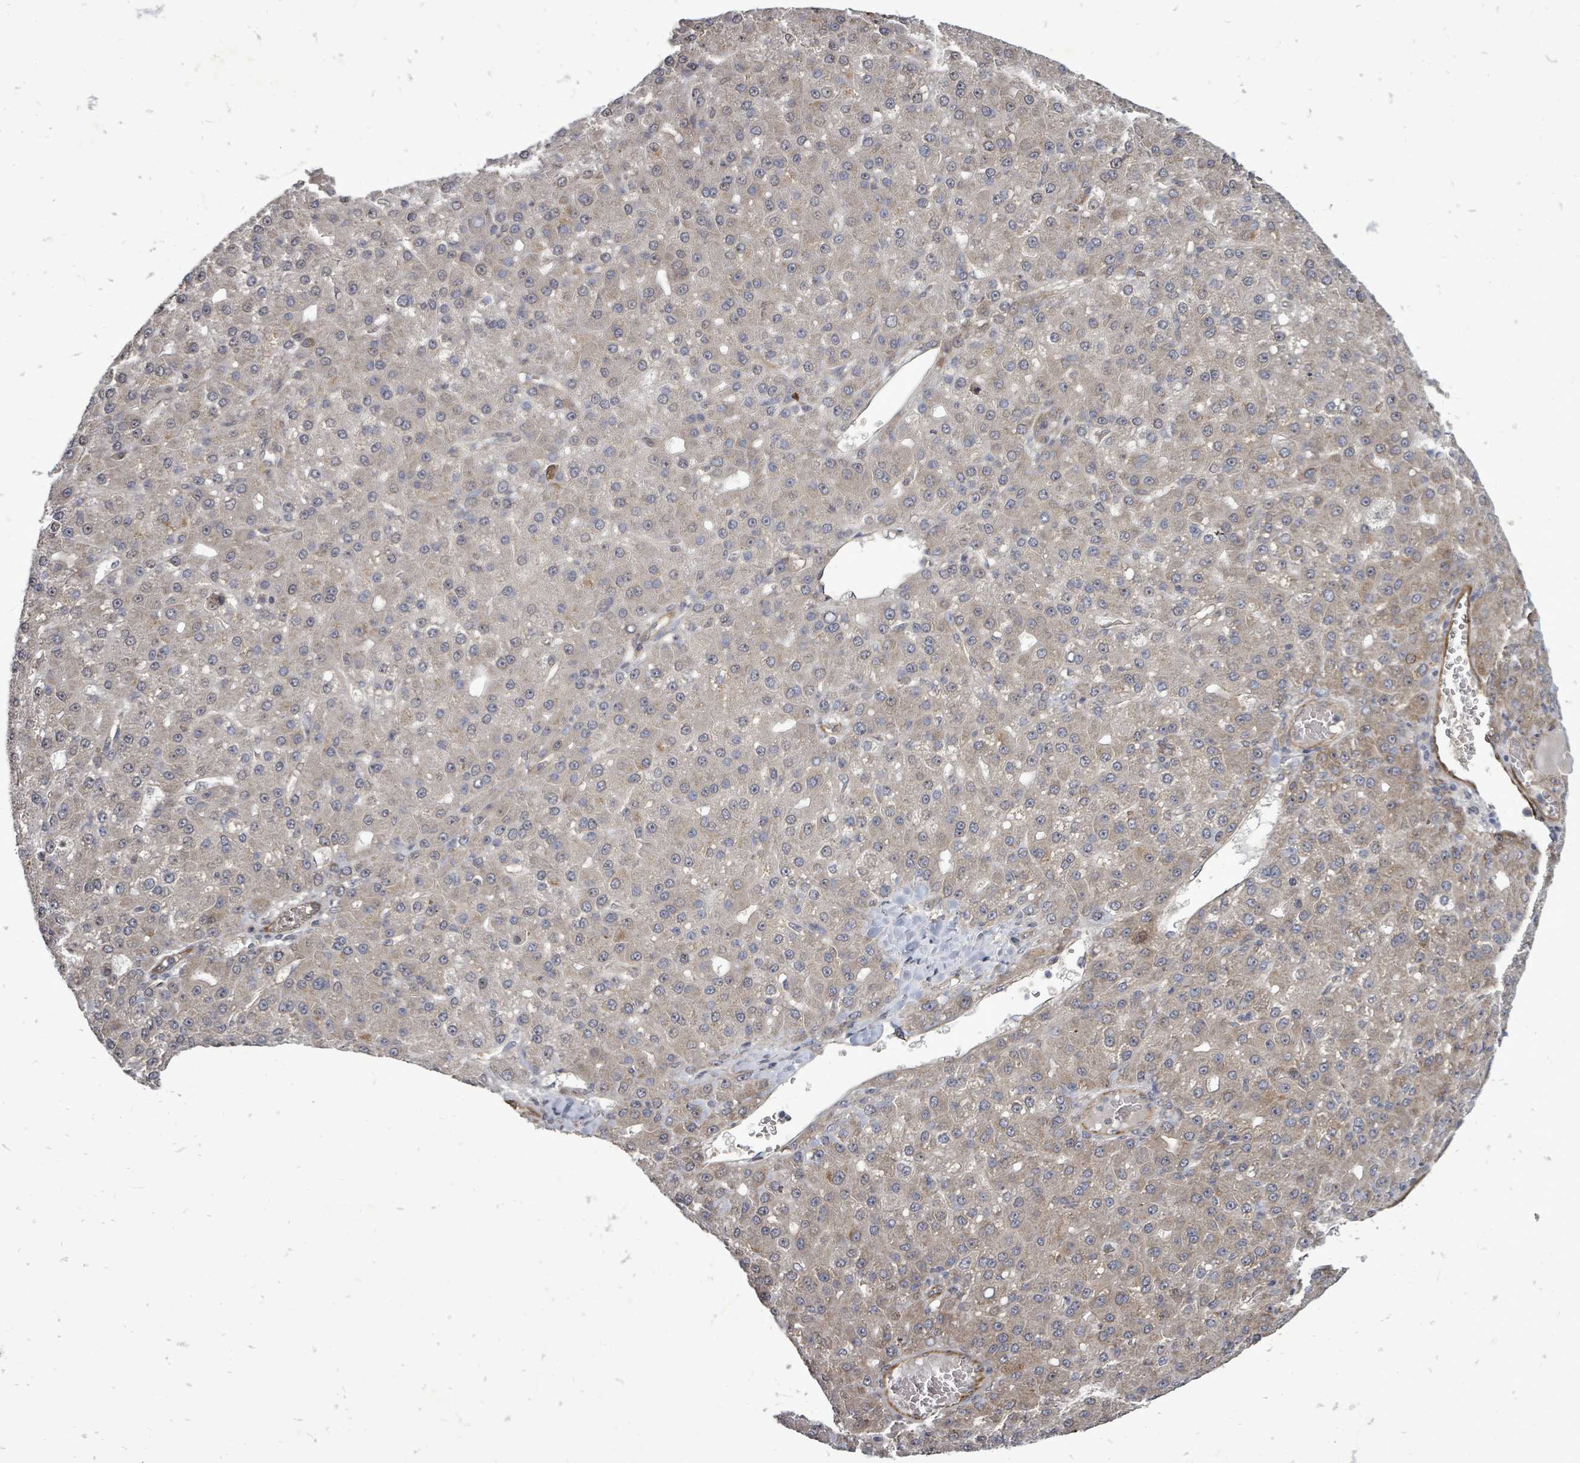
{"staining": {"intensity": "weak", "quantity": "<25%", "location": "cytoplasmic/membranous"}, "tissue": "liver cancer", "cell_type": "Tumor cells", "image_type": "cancer", "snomed": [{"axis": "morphology", "description": "Carcinoma, Hepatocellular, NOS"}, {"axis": "topography", "description": "Liver"}], "caption": "The immunohistochemistry (IHC) photomicrograph has no significant staining in tumor cells of liver cancer tissue.", "gene": "RALGAPB", "patient": {"sex": "male", "age": 67}}